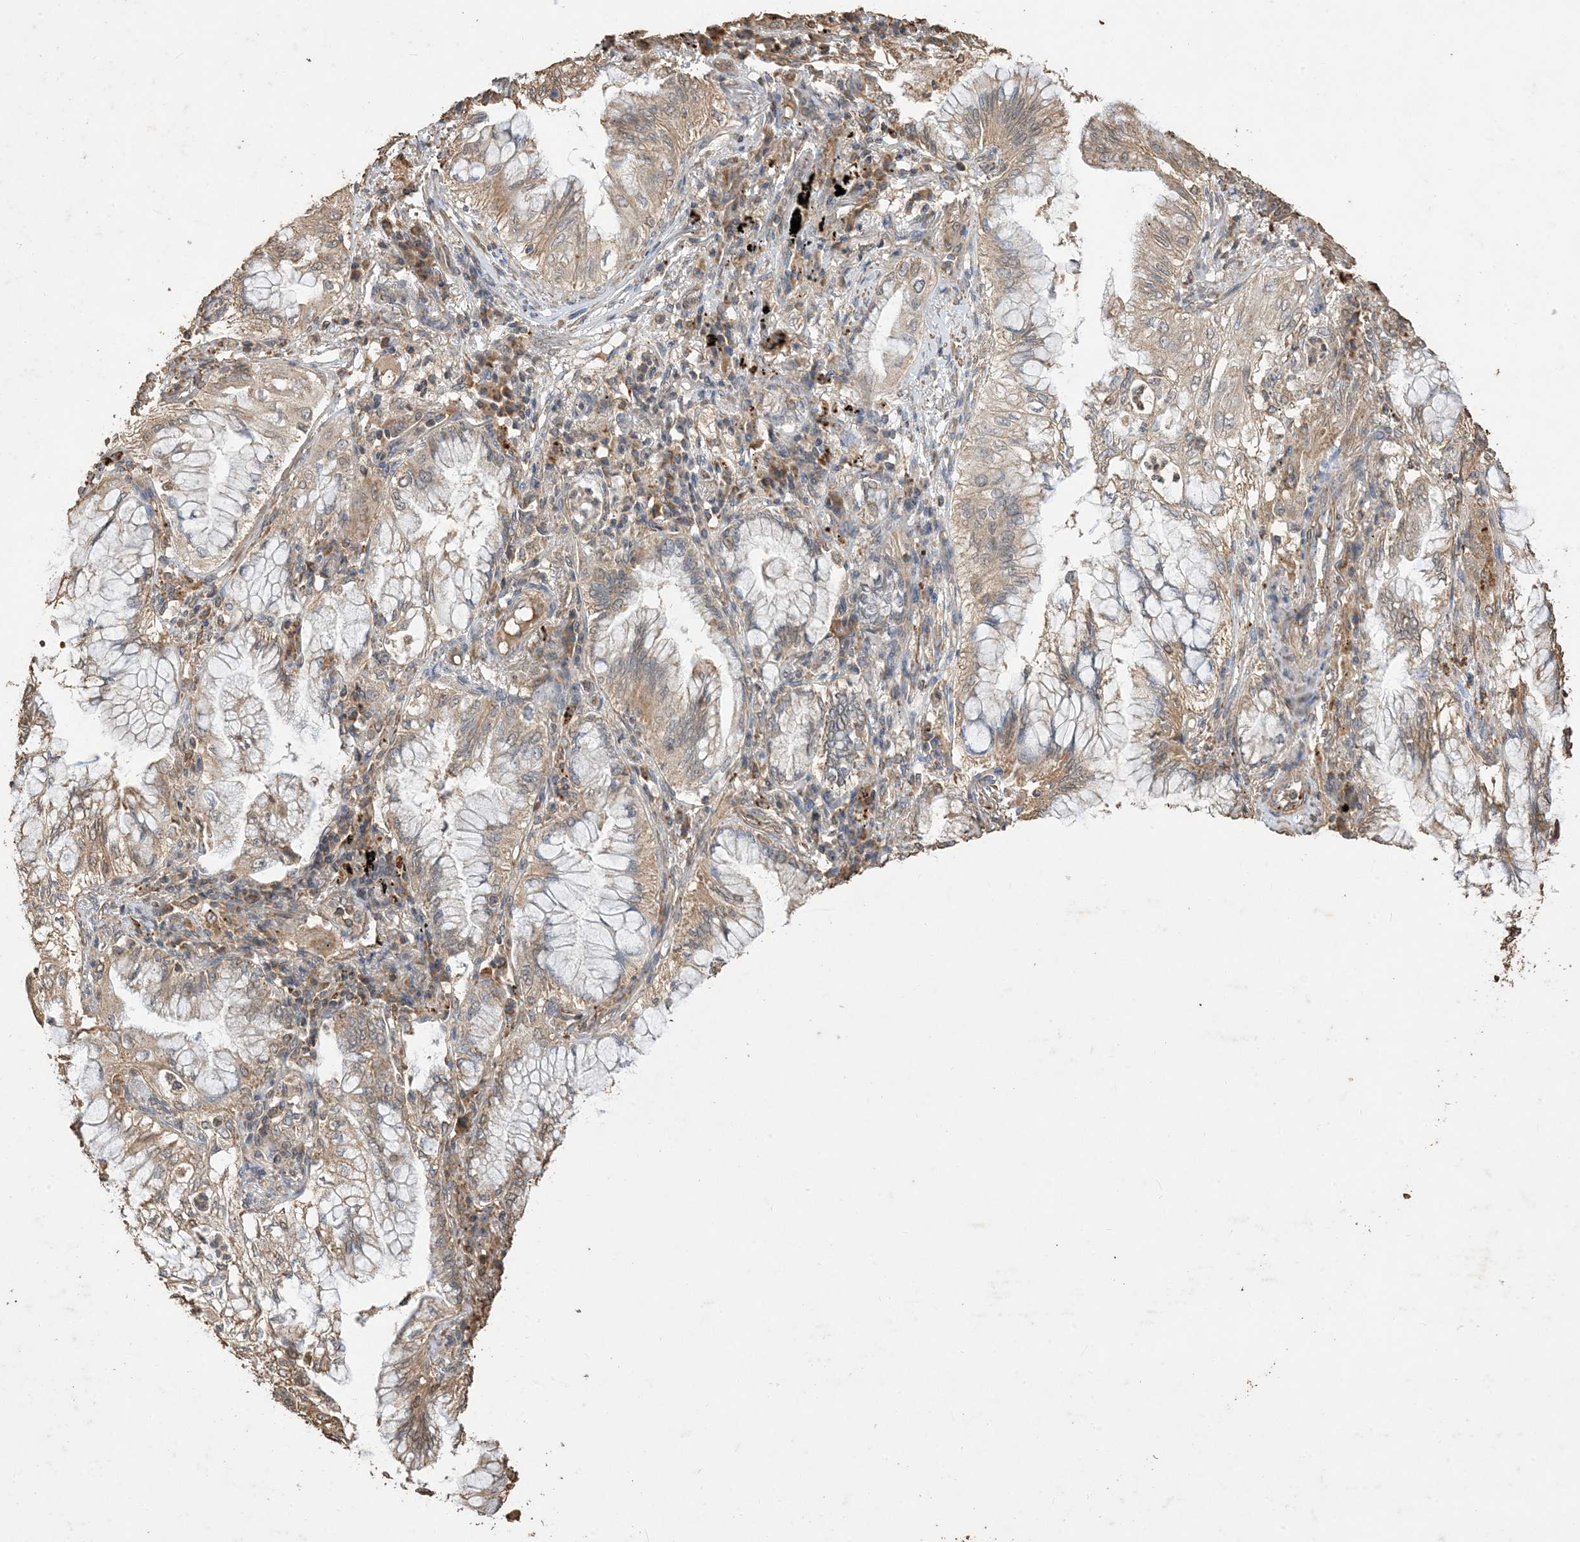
{"staining": {"intensity": "weak", "quantity": "25%-75%", "location": "cytoplasmic/membranous"}, "tissue": "lung cancer", "cell_type": "Tumor cells", "image_type": "cancer", "snomed": [{"axis": "morphology", "description": "Adenocarcinoma, NOS"}, {"axis": "topography", "description": "Lung"}], "caption": "Immunohistochemistry (IHC) staining of lung adenocarcinoma, which demonstrates low levels of weak cytoplasmic/membranous staining in about 25%-75% of tumor cells indicating weak cytoplasmic/membranous protein staining. The staining was performed using DAB (3,3'-diaminobenzidine) (brown) for protein detection and nuclei were counterstained in hematoxylin (blue).", "gene": "HPS4", "patient": {"sex": "female", "age": 70}}